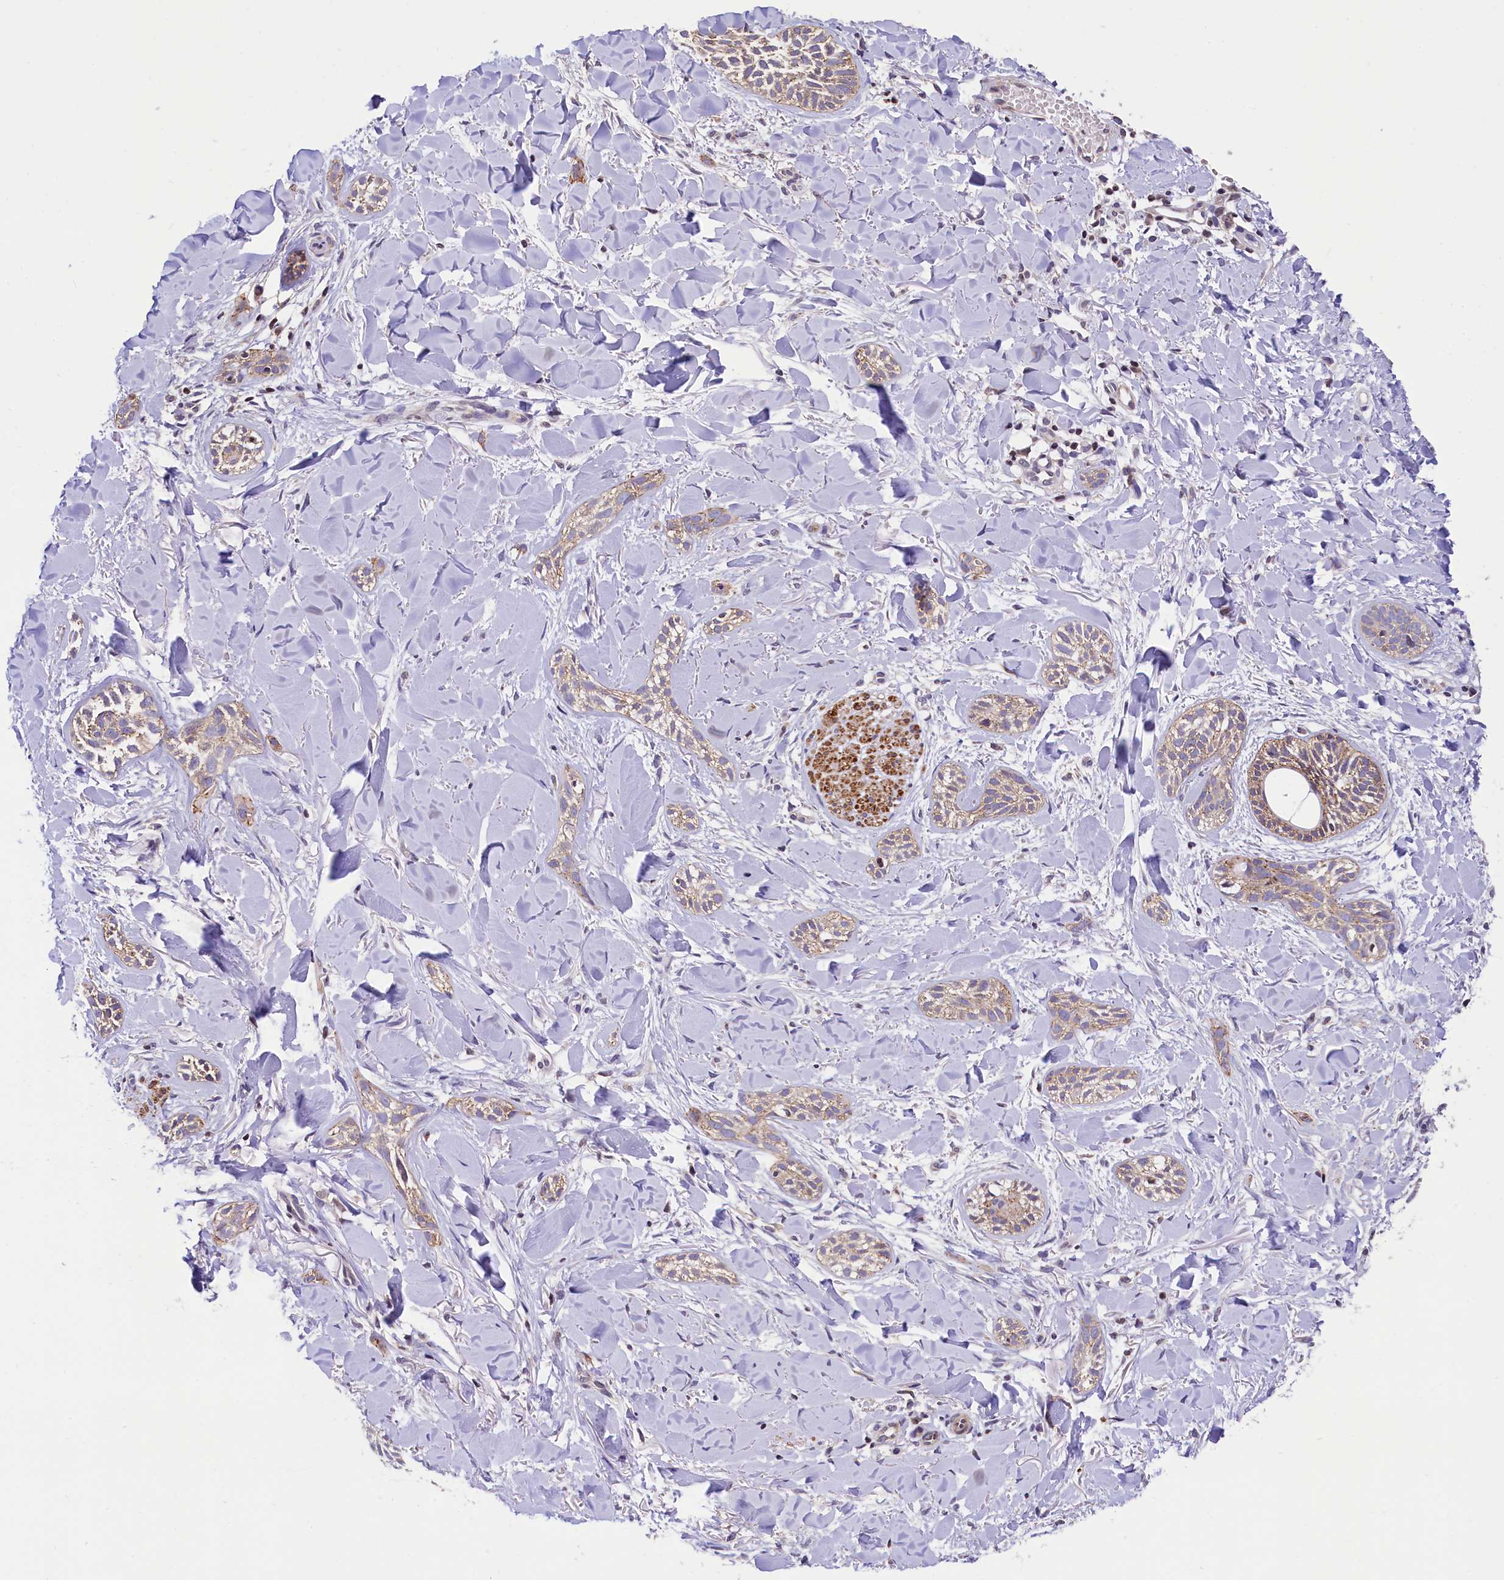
{"staining": {"intensity": "weak", "quantity": ">75%", "location": "cytoplasmic/membranous"}, "tissue": "skin cancer", "cell_type": "Tumor cells", "image_type": "cancer", "snomed": [{"axis": "morphology", "description": "Basal cell carcinoma"}, {"axis": "topography", "description": "Skin"}], "caption": "Skin cancer stained for a protein displays weak cytoplasmic/membranous positivity in tumor cells.", "gene": "ZNF2", "patient": {"sex": "female", "age": 59}}